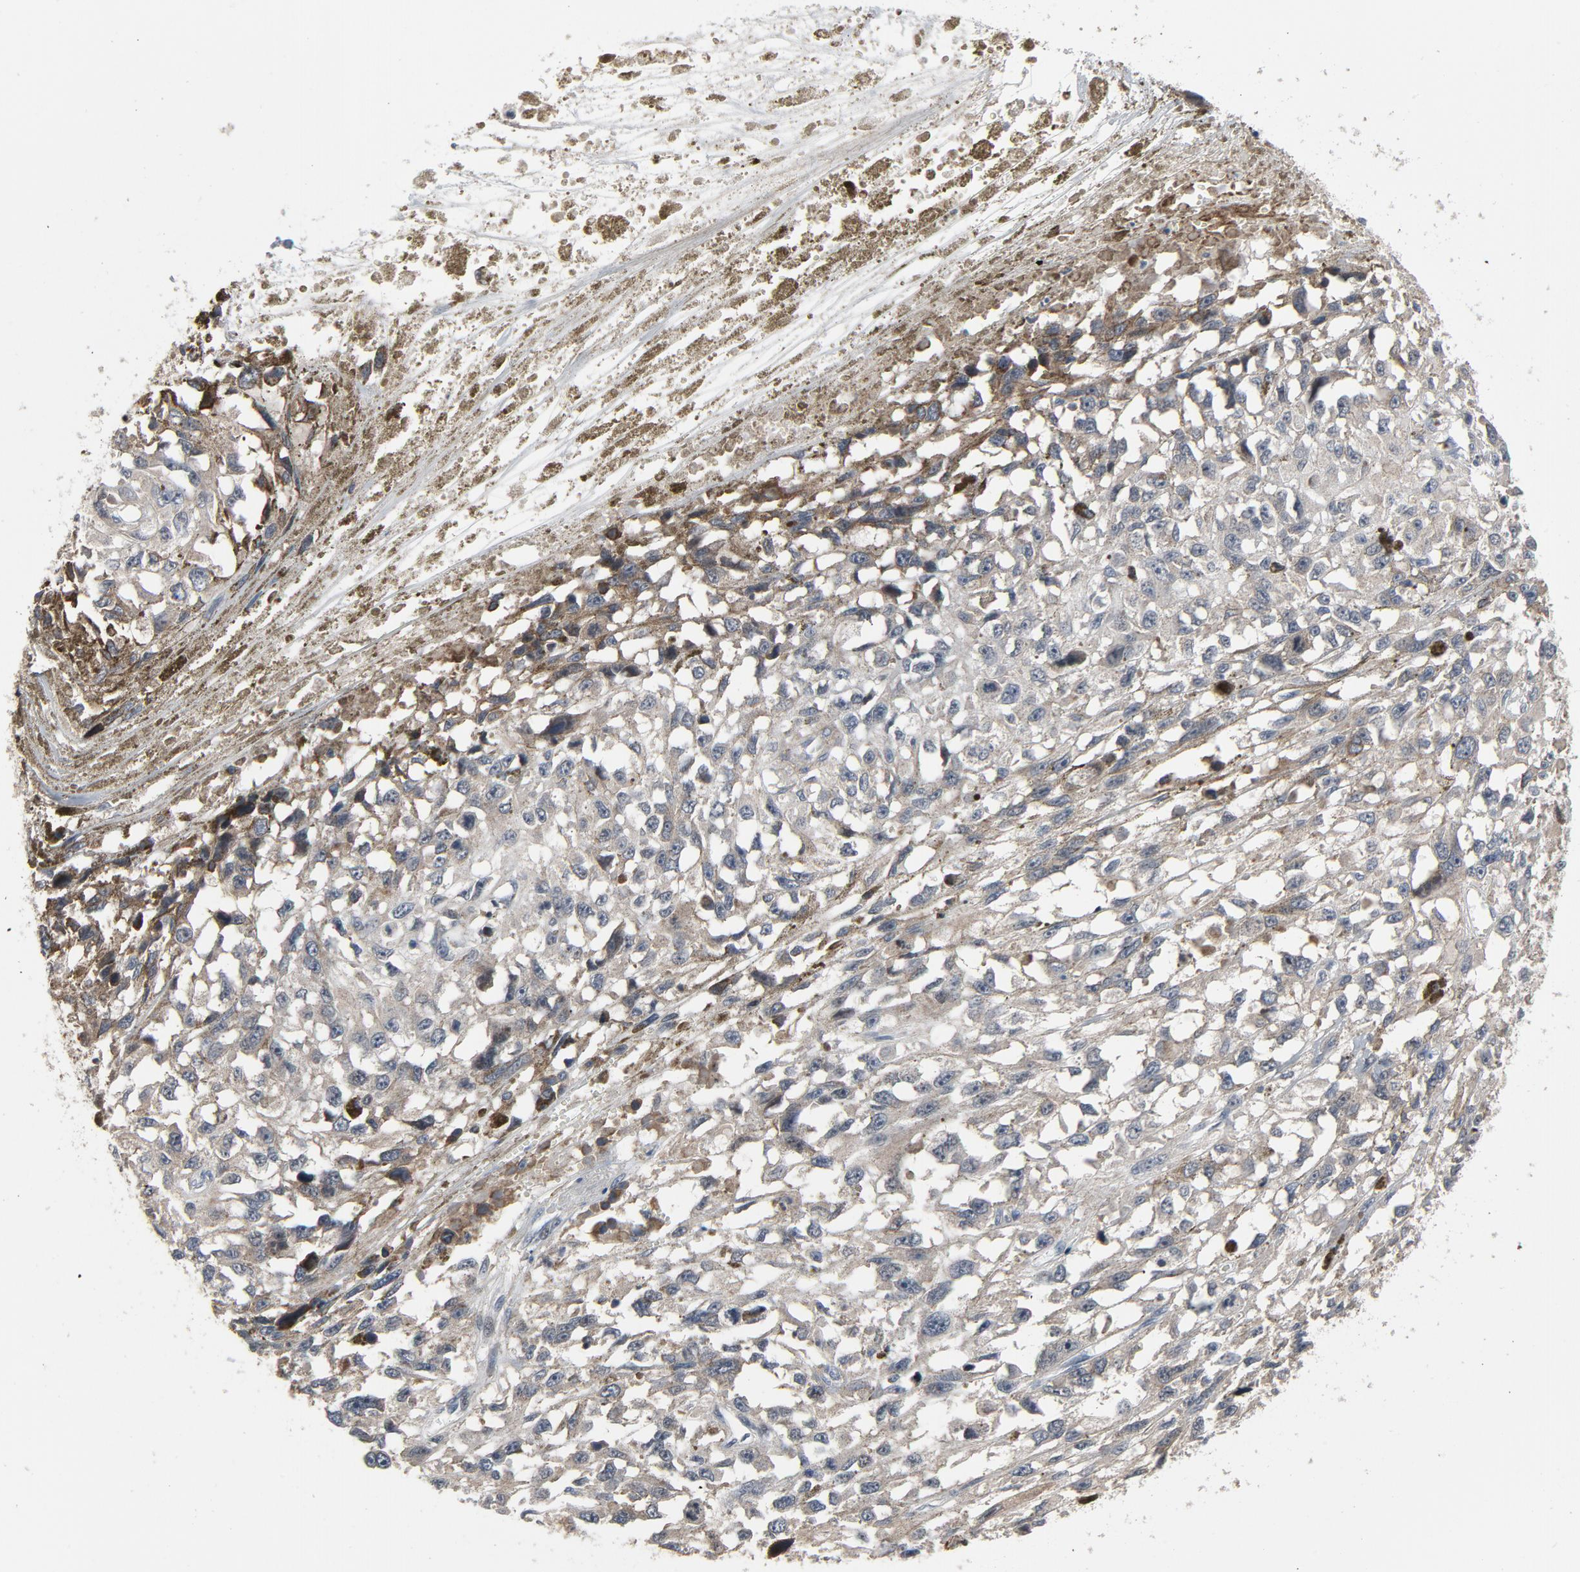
{"staining": {"intensity": "negative", "quantity": "none", "location": "none"}, "tissue": "melanoma", "cell_type": "Tumor cells", "image_type": "cancer", "snomed": [{"axis": "morphology", "description": "Malignant melanoma, Metastatic site"}, {"axis": "topography", "description": "Lymph node"}], "caption": "Malignant melanoma (metastatic site) was stained to show a protein in brown. There is no significant positivity in tumor cells.", "gene": "PDZD4", "patient": {"sex": "male", "age": 59}}